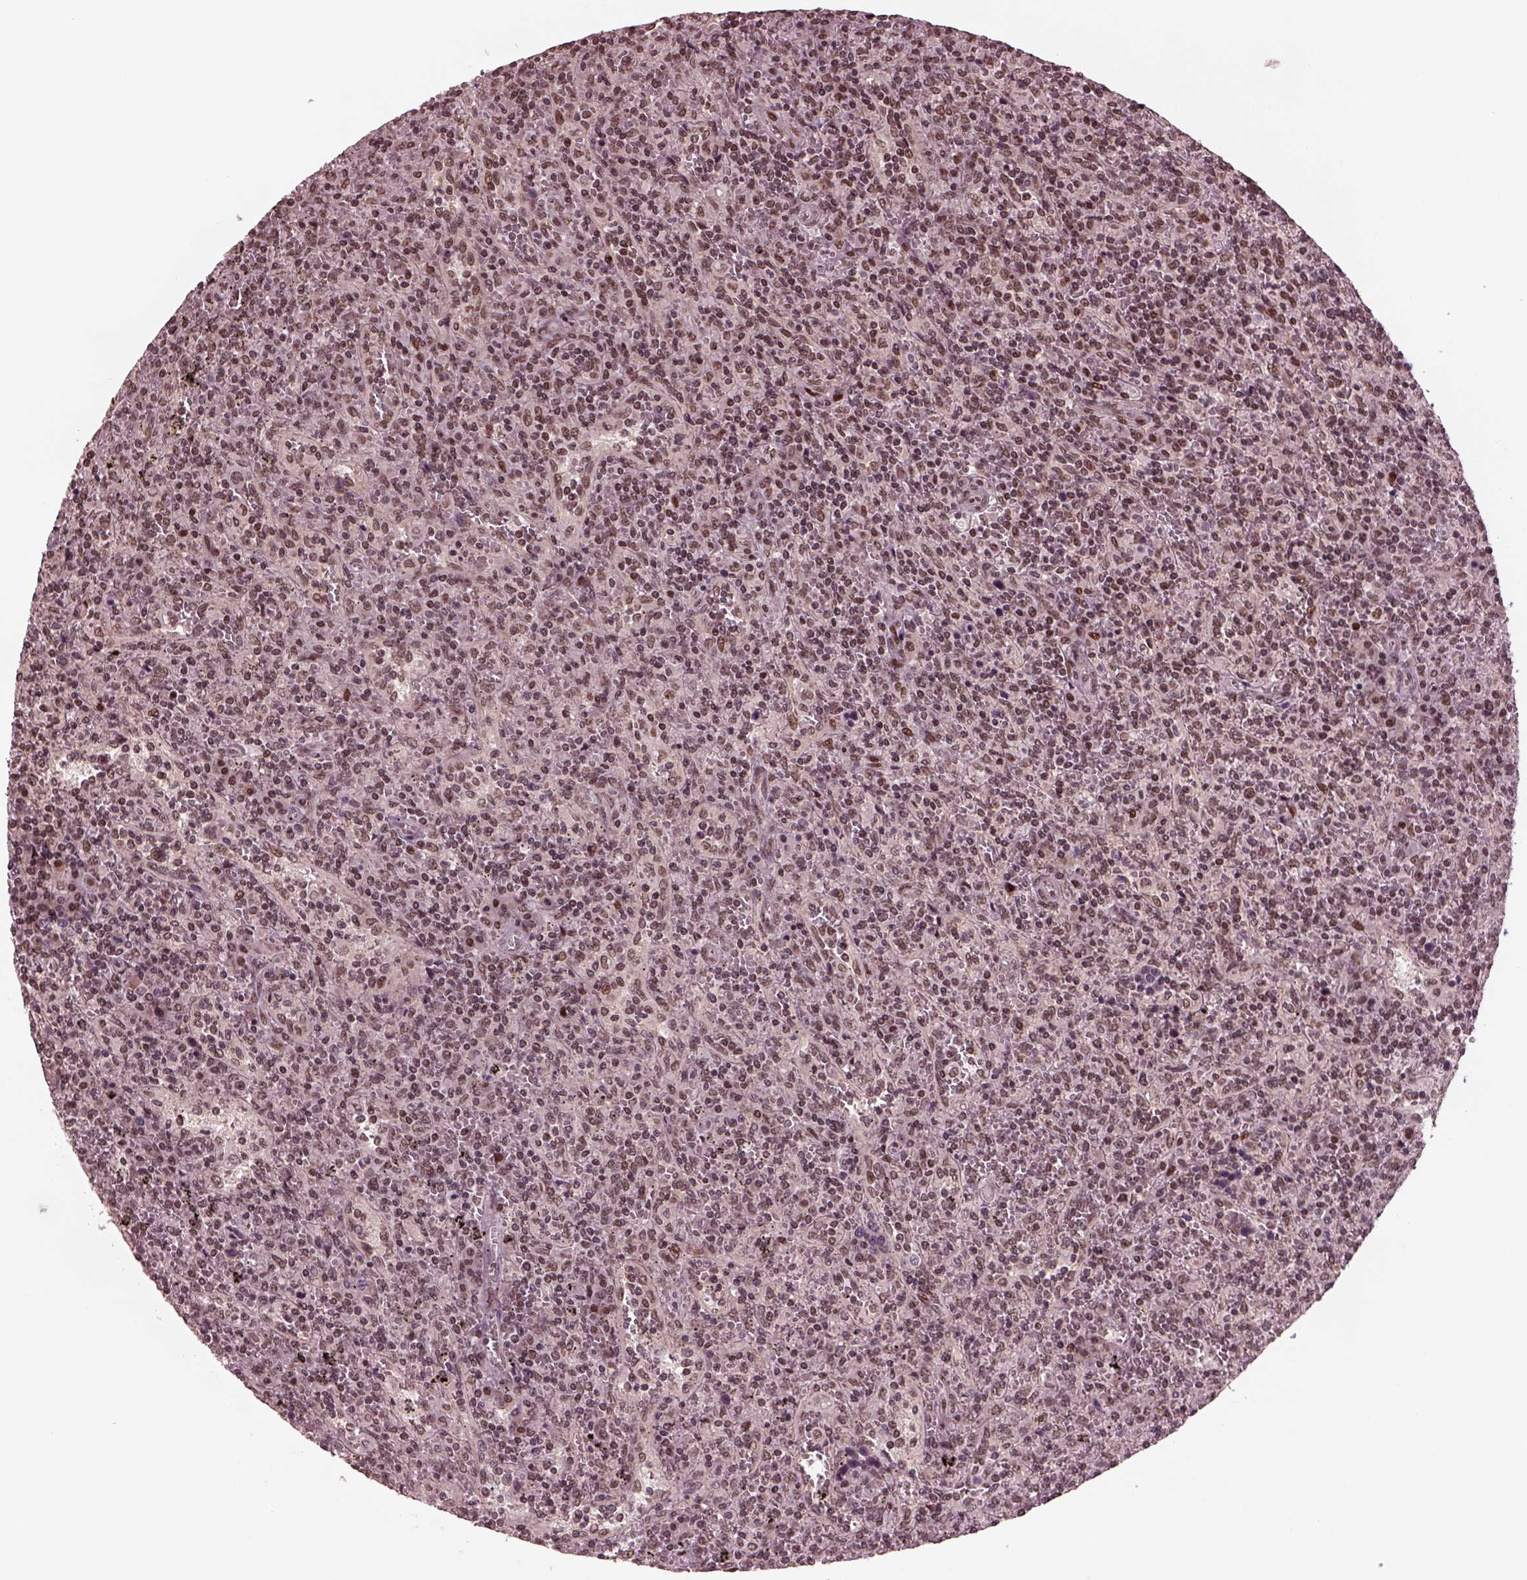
{"staining": {"intensity": "weak", "quantity": "25%-75%", "location": "nuclear"}, "tissue": "lymphoma", "cell_type": "Tumor cells", "image_type": "cancer", "snomed": [{"axis": "morphology", "description": "Malignant lymphoma, non-Hodgkin's type, Low grade"}, {"axis": "topography", "description": "Spleen"}], "caption": "This is an image of immunohistochemistry (IHC) staining of lymphoma, which shows weak expression in the nuclear of tumor cells.", "gene": "NAP1L5", "patient": {"sex": "male", "age": 62}}